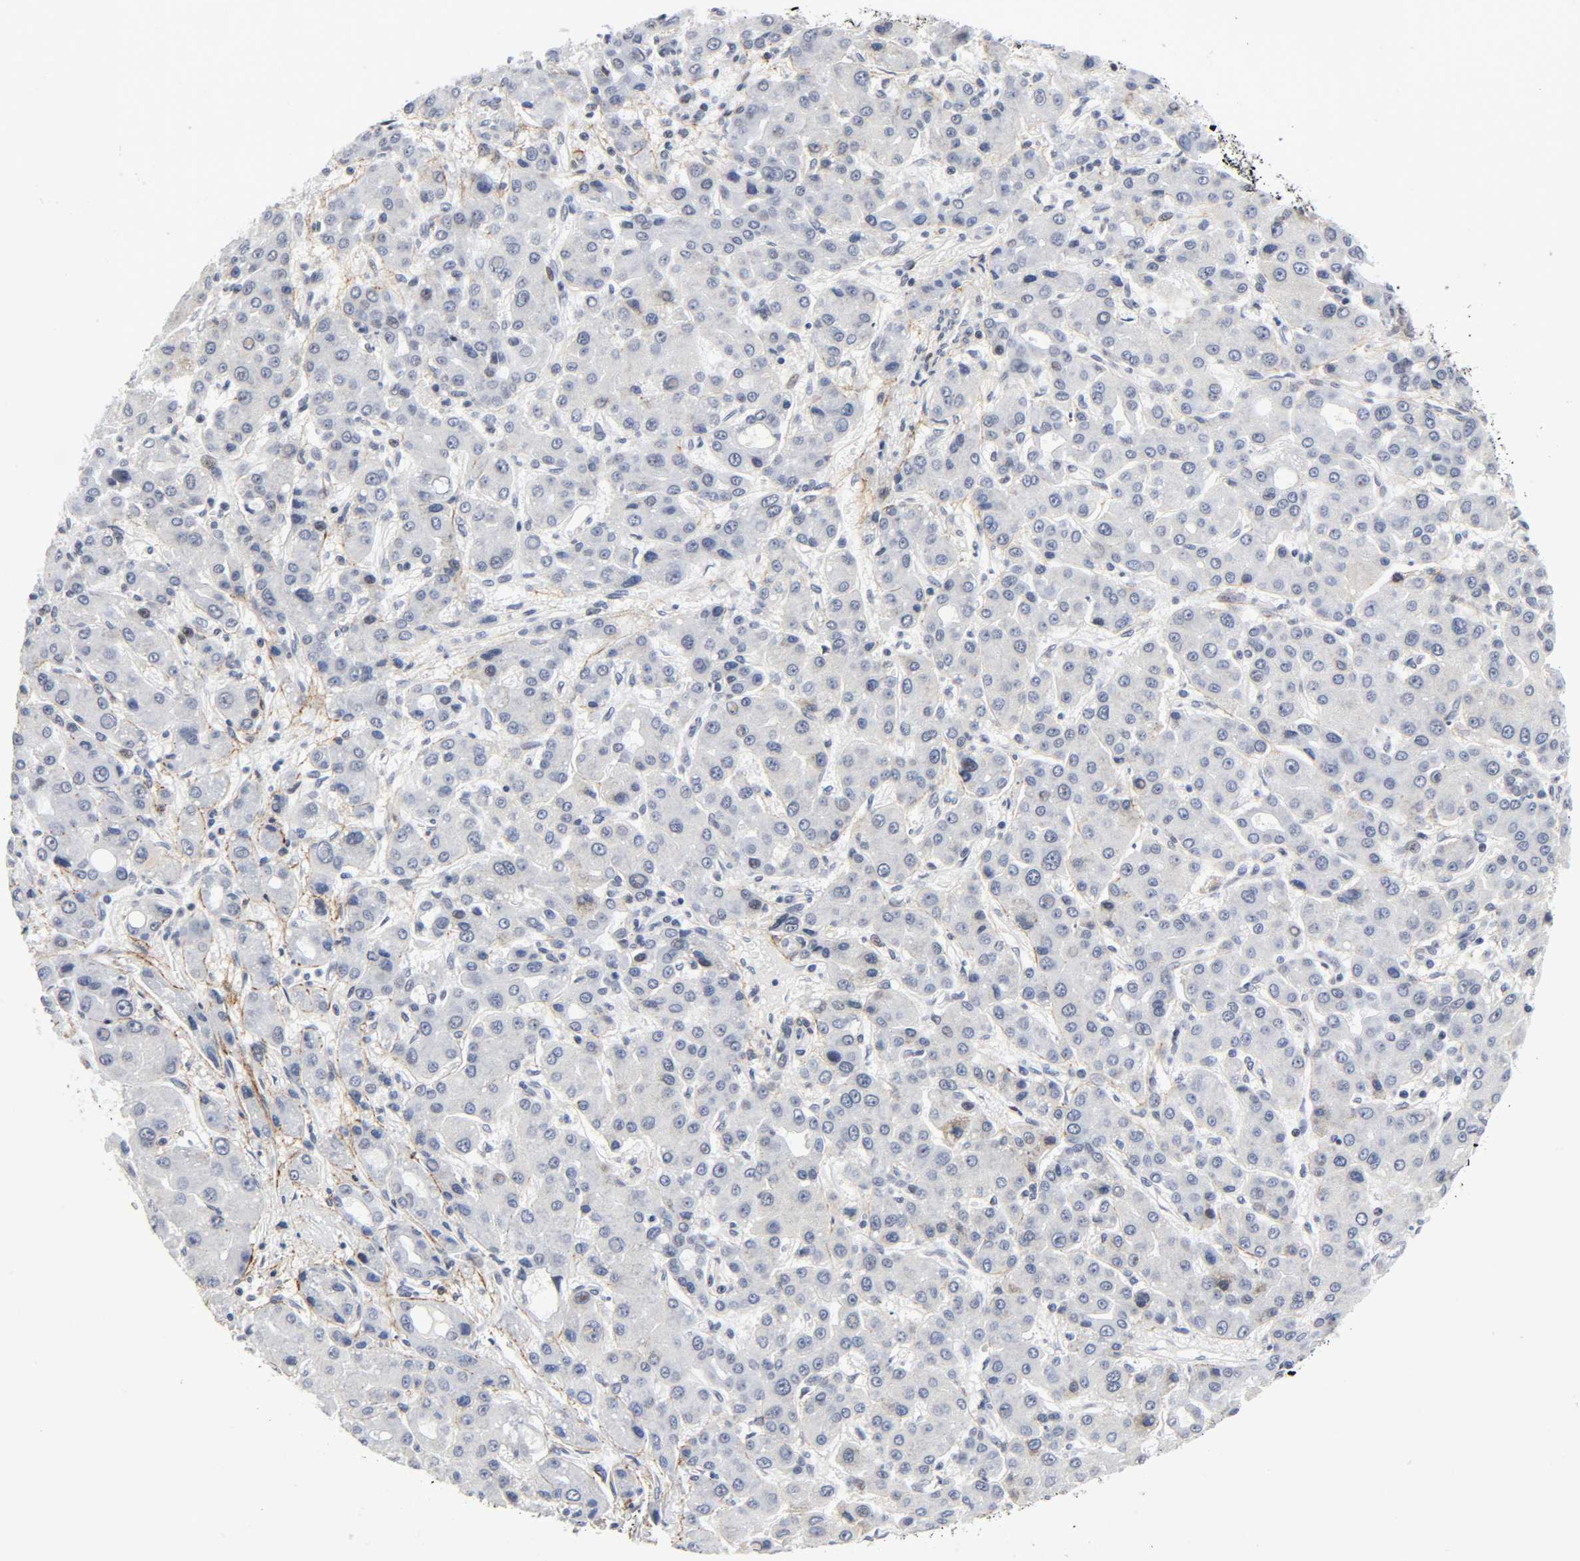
{"staining": {"intensity": "negative", "quantity": "none", "location": "none"}, "tissue": "liver cancer", "cell_type": "Tumor cells", "image_type": "cancer", "snomed": [{"axis": "morphology", "description": "Carcinoma, Hepatocellular, NOS"}, {"axis": "topography", "description": "Liver"}], "caption": "Immunohistochemistry of hepatocellular carcinoma (liver) exhibits no staining in tumor cells.", "gene": "DIDO1", "patient": {"sex": "male", "age": 55}}